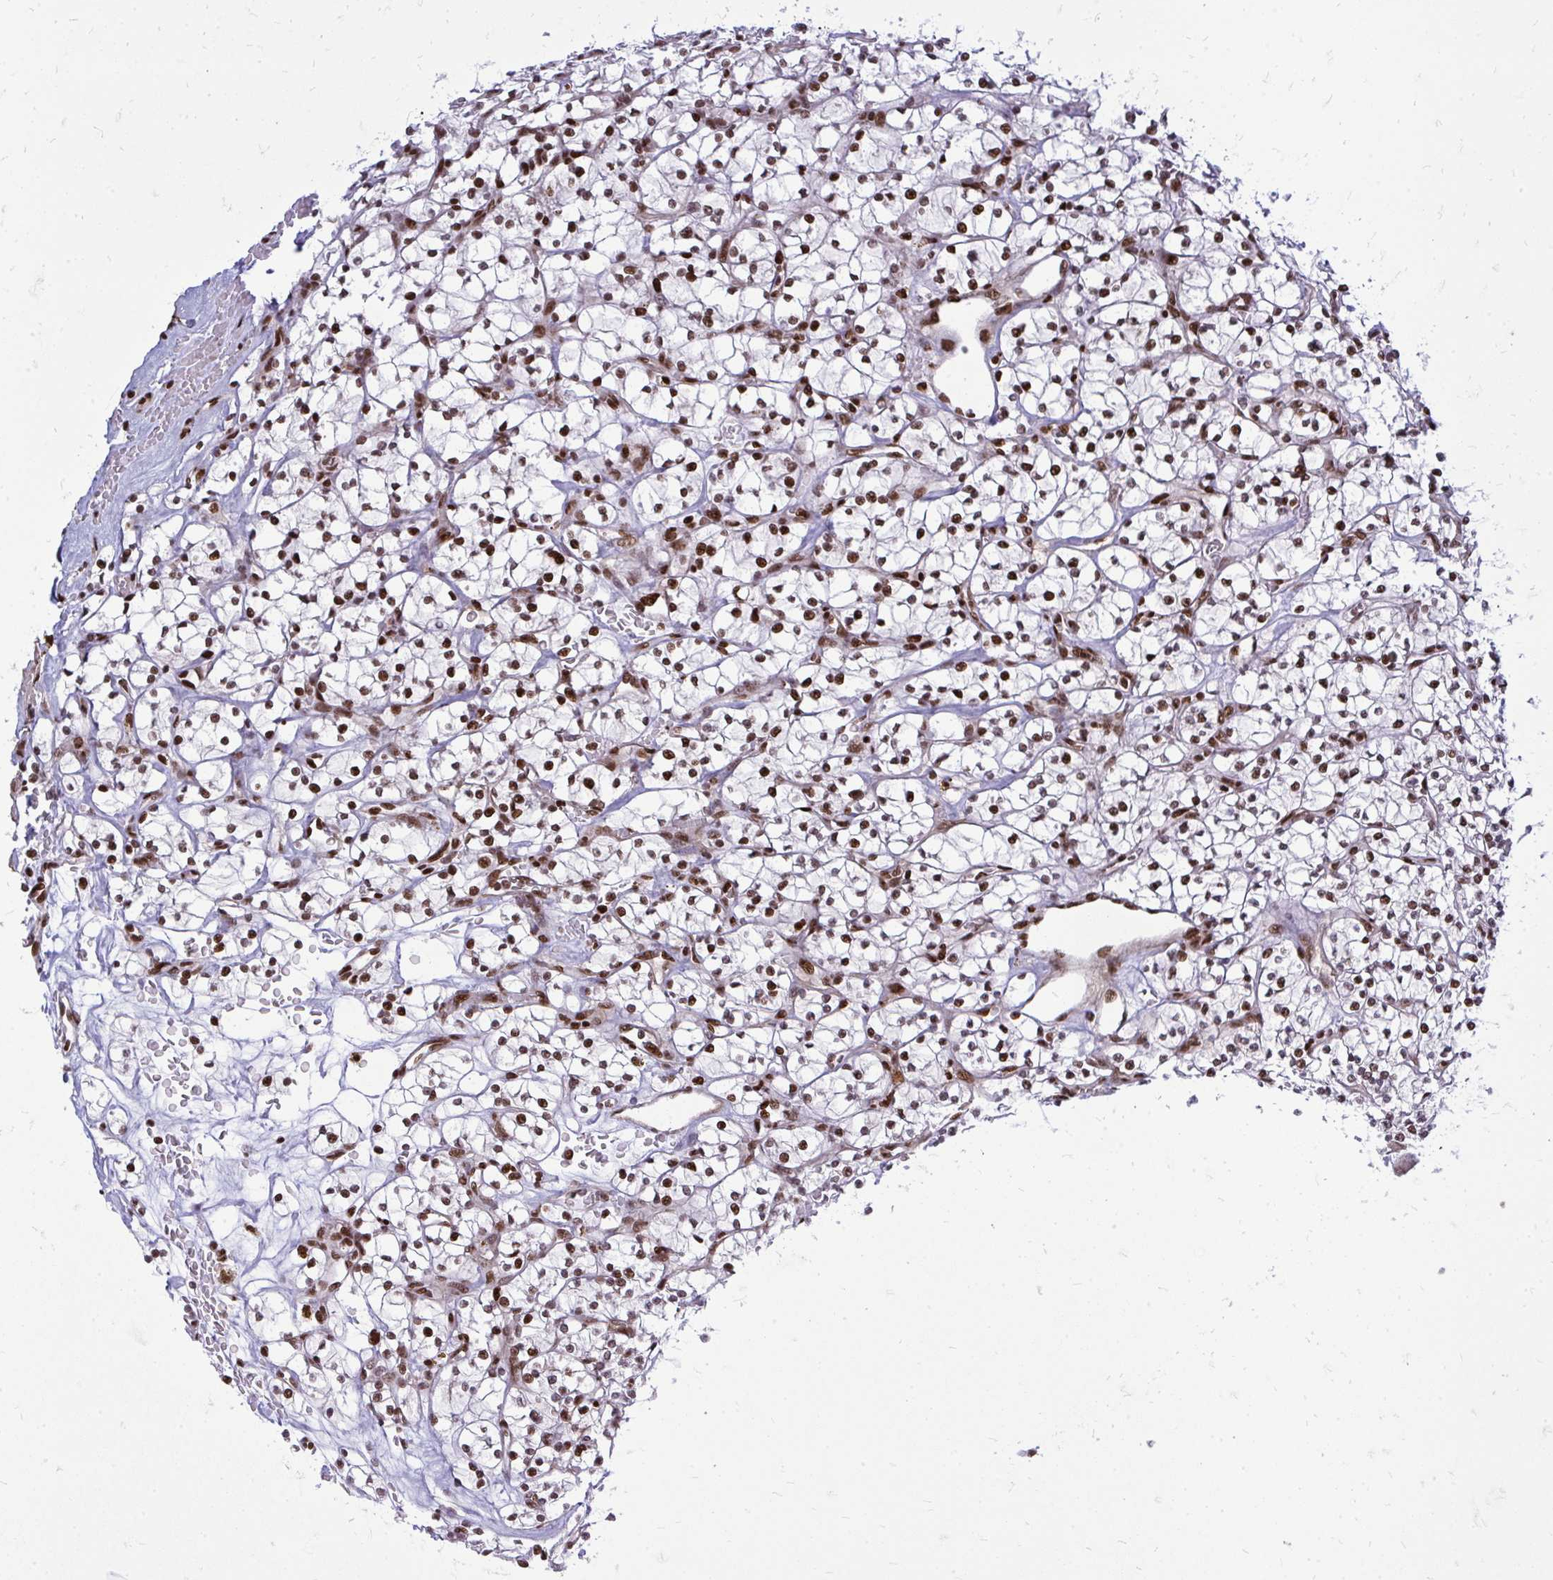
{"staining": {"intensity": "strong", "quantity": ">75%", "location": "nuclear"}, "tissue": "renal cancer", "cell_type": "Tumor cells", "image_type": "cancer", "snomed": [{"axis": "morphology", "description": "Adenocarcinoma, NOS"}, {"axis": "topography", "description": "Kidney"}], "caption": "A high-resolution micrograph shows immunohistochemistry staining of renal cancer (adenocarcinoma), which demonstrates strong nuclear positivity in approximately >75% of tumor cells. (Brightfield microscopy of DAB IHC at high magnification).", "gene": "TBL1Y", "patient": {"sex": "female", "age": 64}}